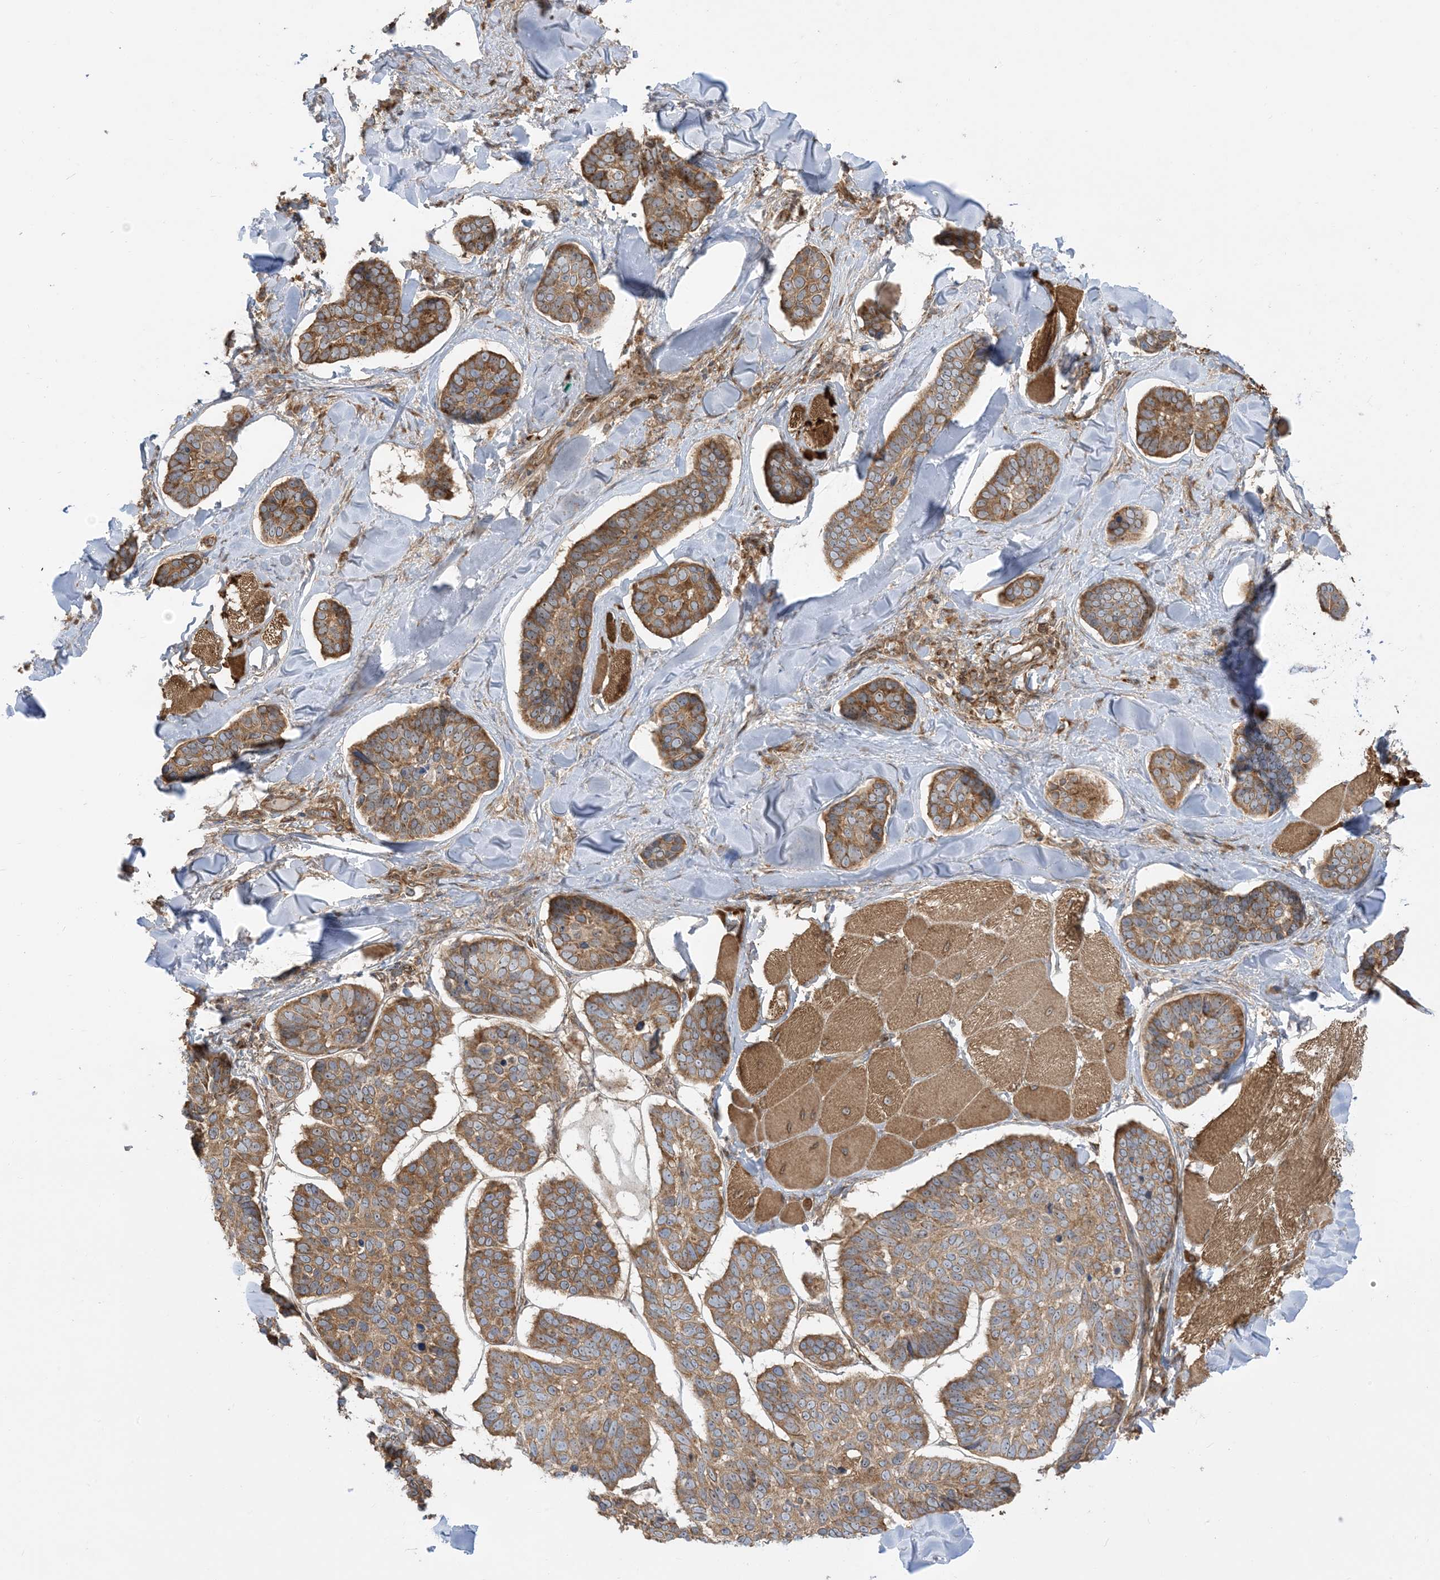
{"staining": {"intensity": "moderate", "quantity": ">75%", "location": "cytoplasmic/membranous,nuclear"}, "tissue": "skin cancer", "cell_type": "Tumor cells", "image_type": "cancer", "snomed": [{"axis": "morphology", "description": "Basal cell carcinoma"}, {"axis": "topography", "description": "Skin"}], "caption": "Human skin cancer stained with a brown dye displays moderate cytoplasmic/membranous and nuclear positive positivity in approximately >75% of tumor cells.", "gene": "SRP72", "patient": {"sex": "male", "age": 62}}